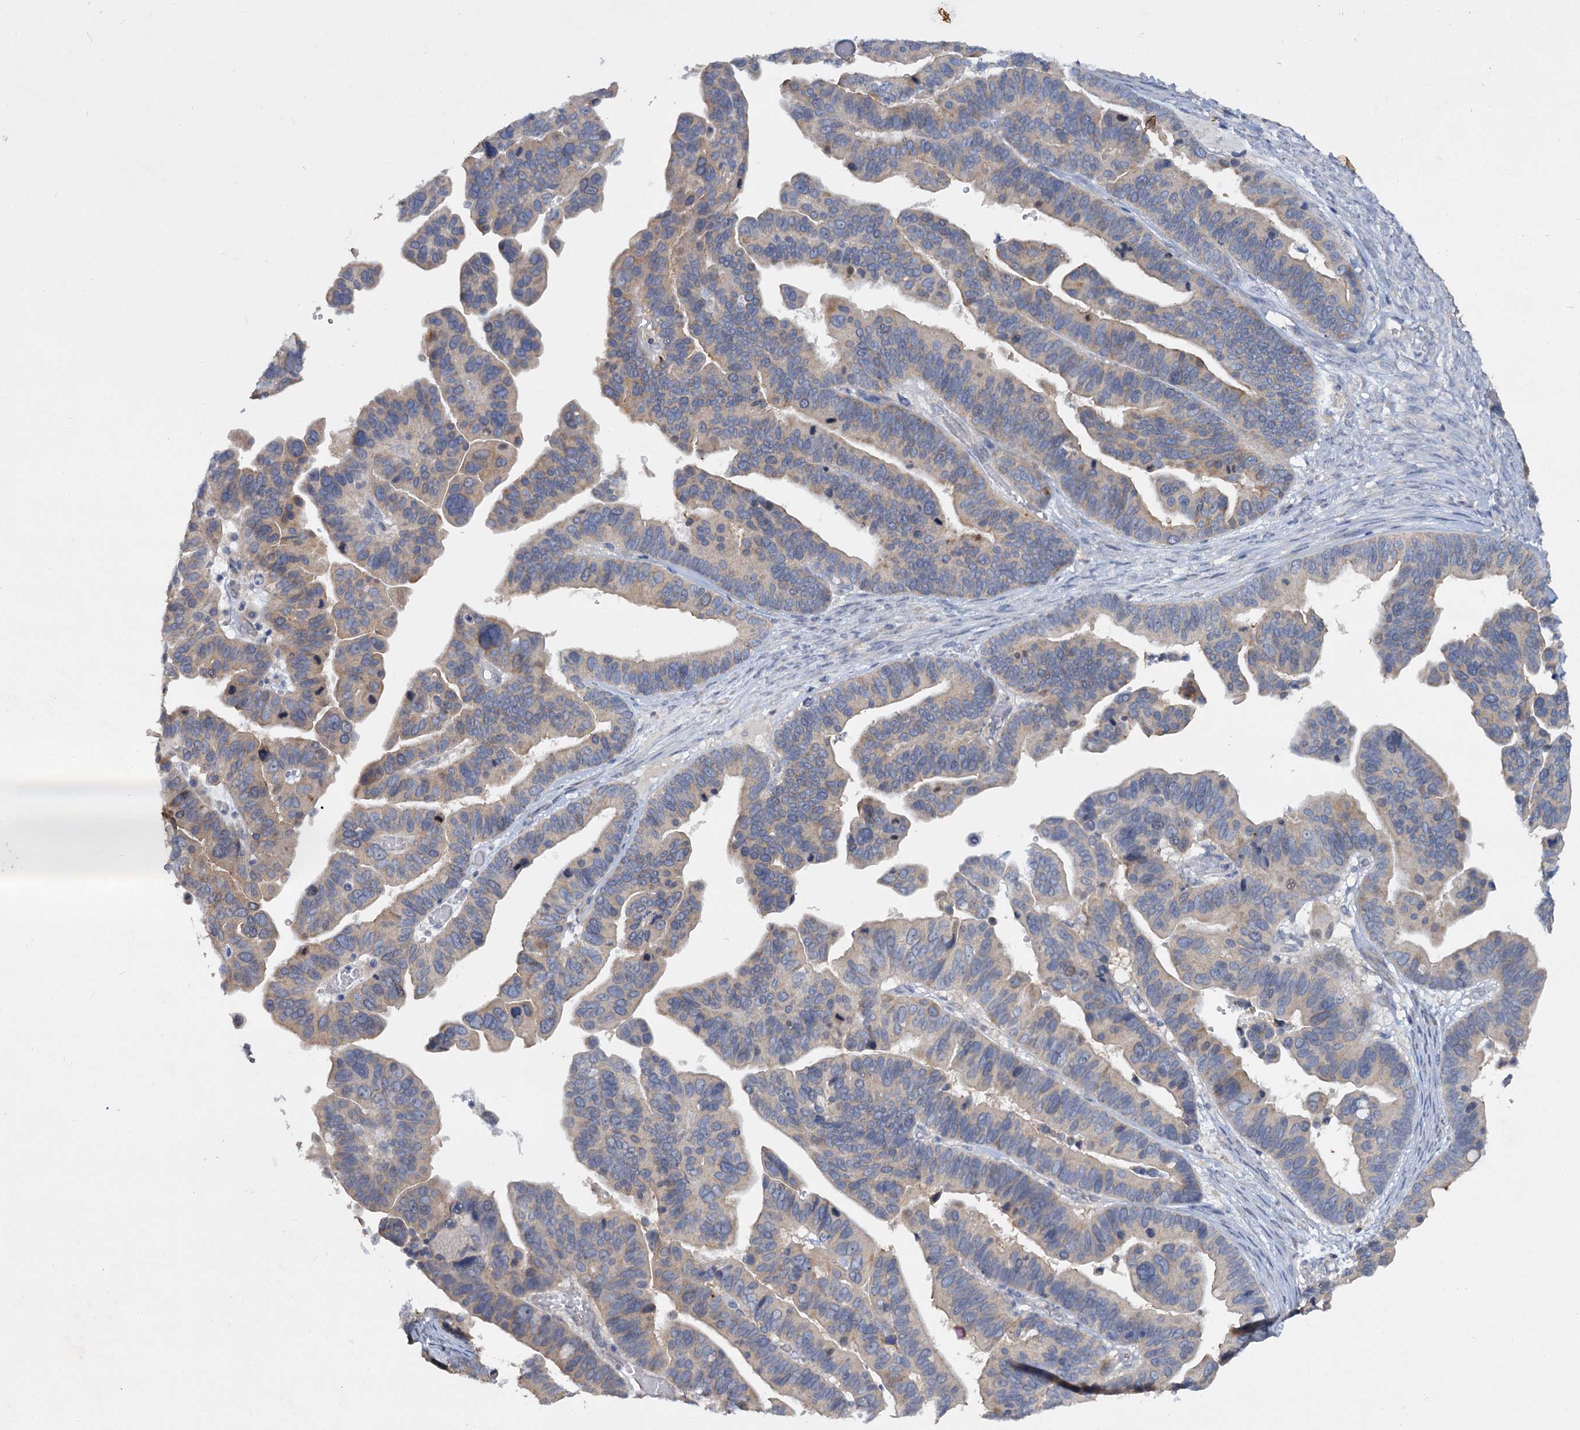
{"staining": {"intensity": "weak", "quantity": "25%-75%", "location": "cytoplasmic/membranous"}, "tissue": "ovarian cancer", "cell_type": "Tumor cells", "image_type": "cancer", "snomed": [{"axis": "morphology", "description": "Cystadenocarcinoma, serous, NOS"}, {"axis": "topography", "description": "Ovary"}], "caption": "Serous cystadenocarcinoma (ovarian) was stained to show a protein in brown. There is low levels of weak cytoplasmic/membranous staining in about 25%-75% of tumor cells.", "gene": "ATP9A", "patient": {"sex": "female", "age": 56}}